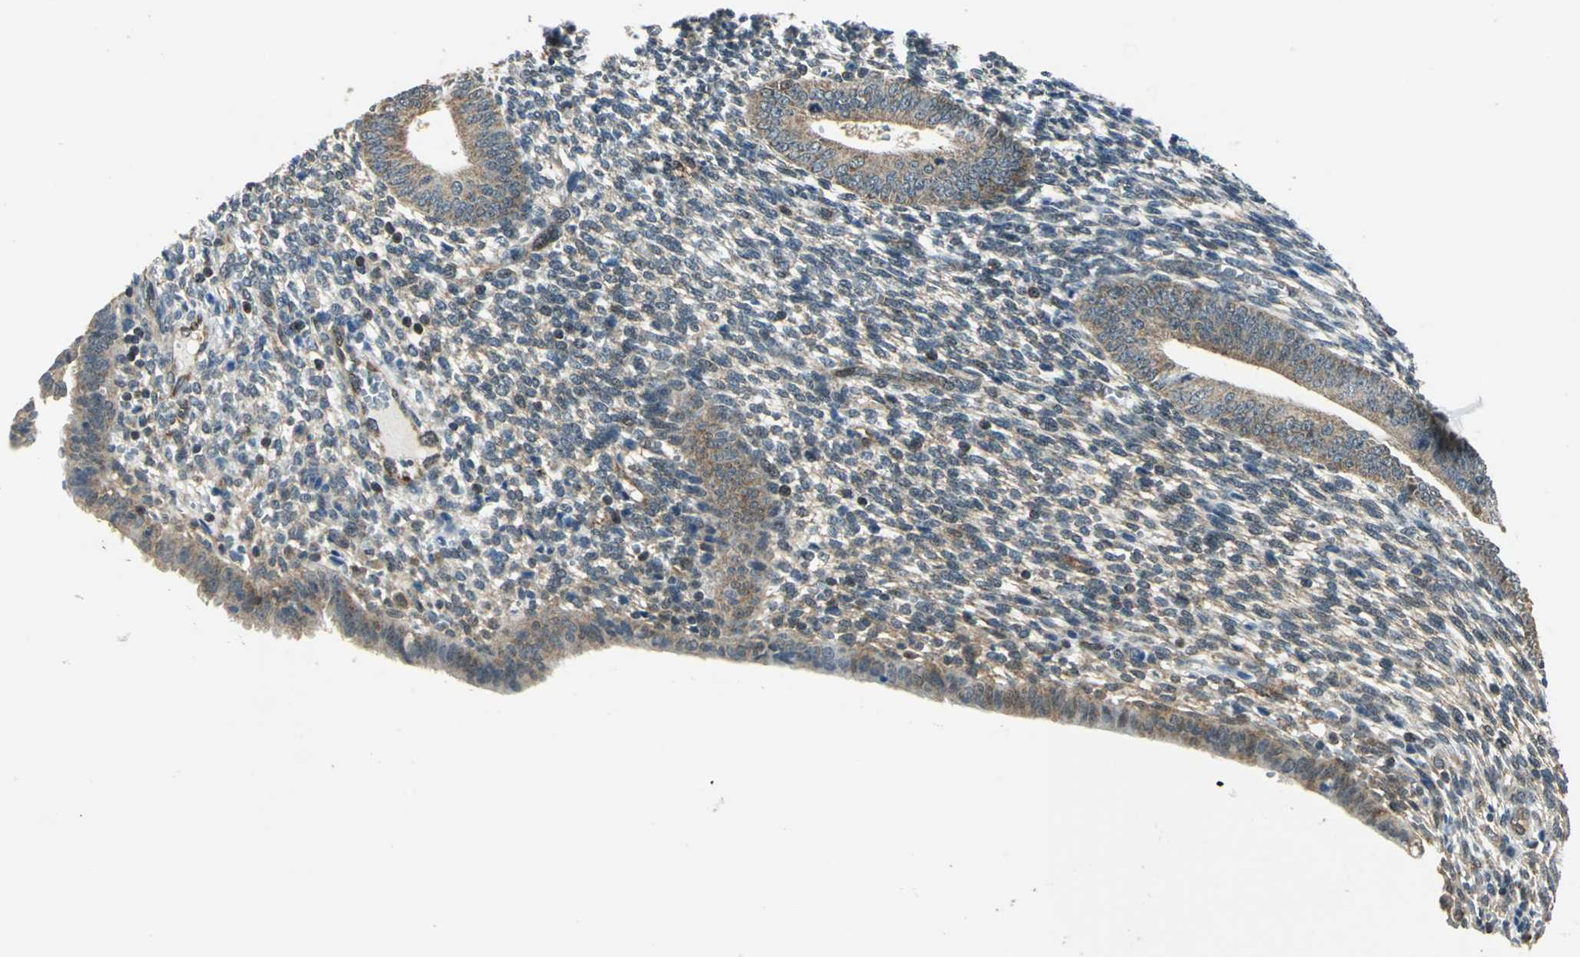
{"staining": {"intensity": "moderate", "quantity": "25%-75%", "location": "cytoplasmic/membranous"}, "tissue": "endometrium", "cell_type": "Cells in endometrial stroma", "image_type": "normal", "snomed": [{"axis": "morphology", "description": "Normal tissue, NOS"}, {"axis": "topography", "description": "Endometrium"}], "caption": "Immunohistochemical staining of unremarkable endometrium reveals moderate cytoplasmic/membranous protein expression in approximately 25%-75% of cells in endometrial stroma.", "gene": "NUDT2", "patient": {"sex": "female", "age": 57}}